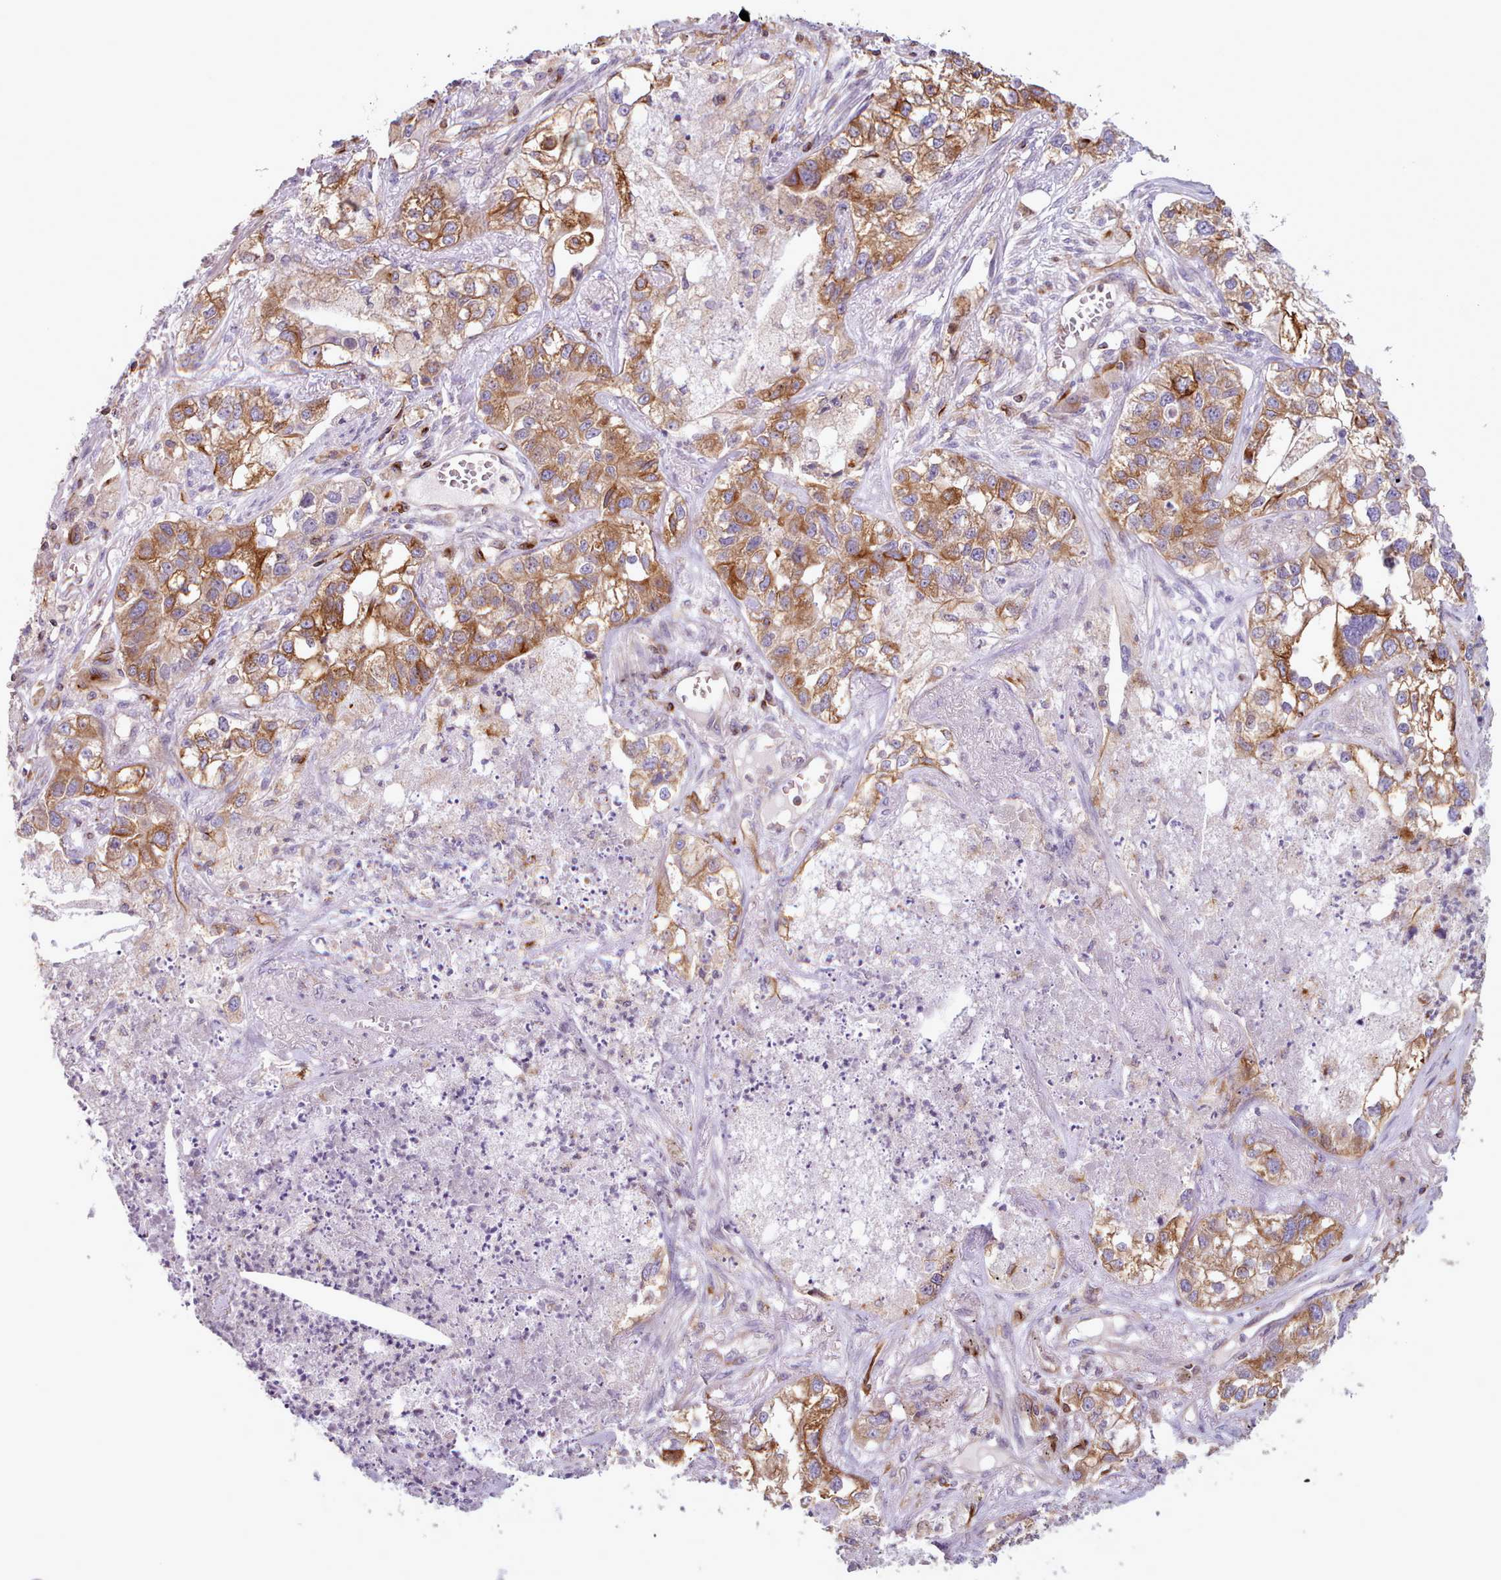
{"staining": {"intensity": "moderate", "quantity": ">75%", "location": "cytoplasmic/membranous"}, "tissue": "lung cancer", "cell_type": "Tumor cells", "image_type": "cancer", "snomed": [{"axis": "morphology", "description": "Adenocarcinoma, NOS"}, {"axis": "topography", "description": "Lung"}], "caption": "An image of human adenocarcinoma (lung) stained for a protein demonstrates moderate cytoplasmic/membranous brown staining in tumor cells.", "gene": "CRYBG1", "patient": {"sex": "male", "age": 49}}